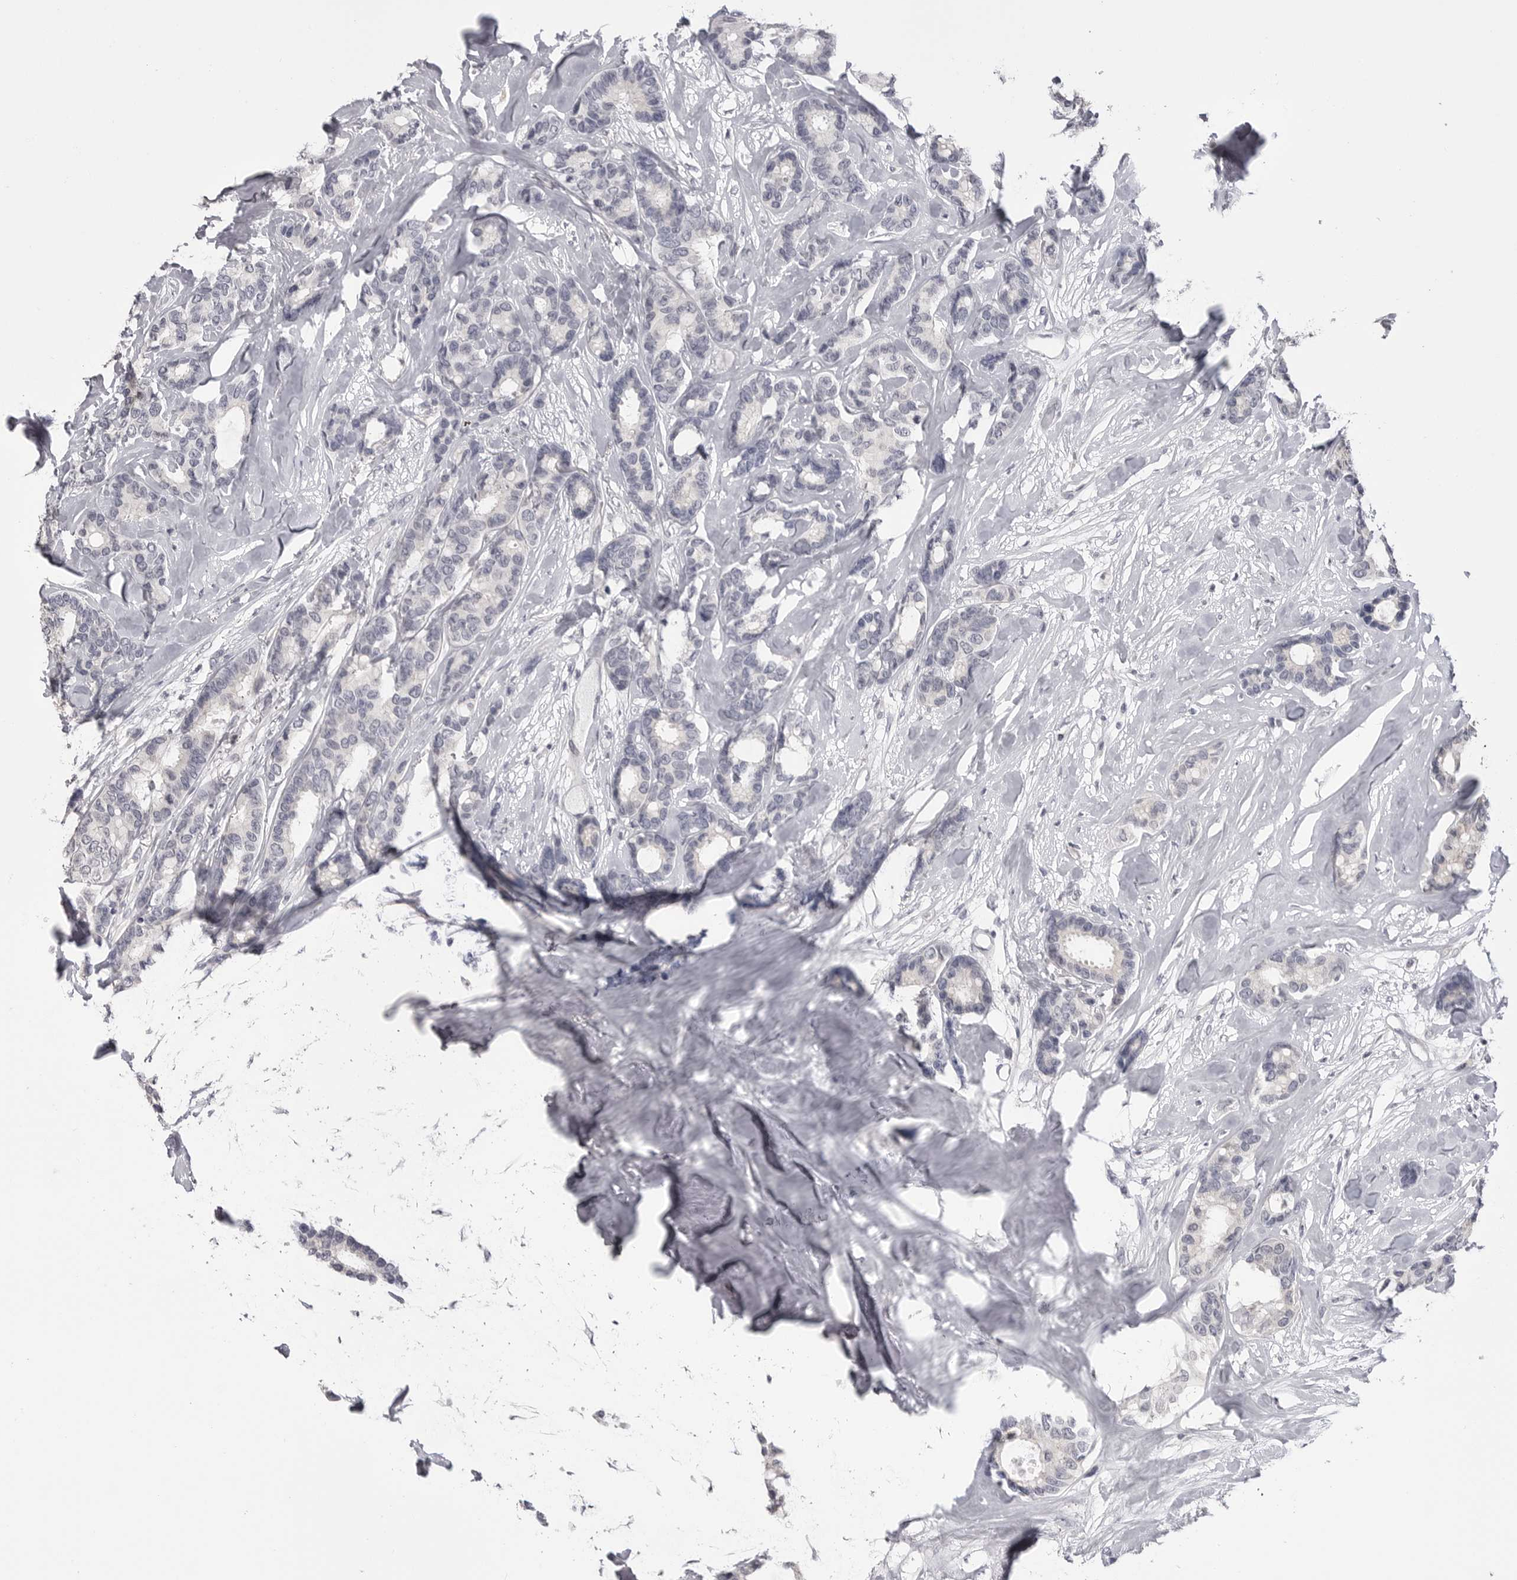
{"staining": {"intensity": "negative", "quantity": "none", "location": "none"}, "tissue": "breast cancer", "cell_type": "Tumor cells", "image_type": "cancer", "snomed": [{"axis": "morphology", "description": "Duct carcinoma"}, {"axis": "topography", "description": "Breast"}], "caption": "IHC photomicrograph of human breast infiltrating ductal carcinoma stained for a protein (brown), which displays no staining in tumor cells.", "gene": "GPN2", "patient": {"sex": "female", "age": 87}}